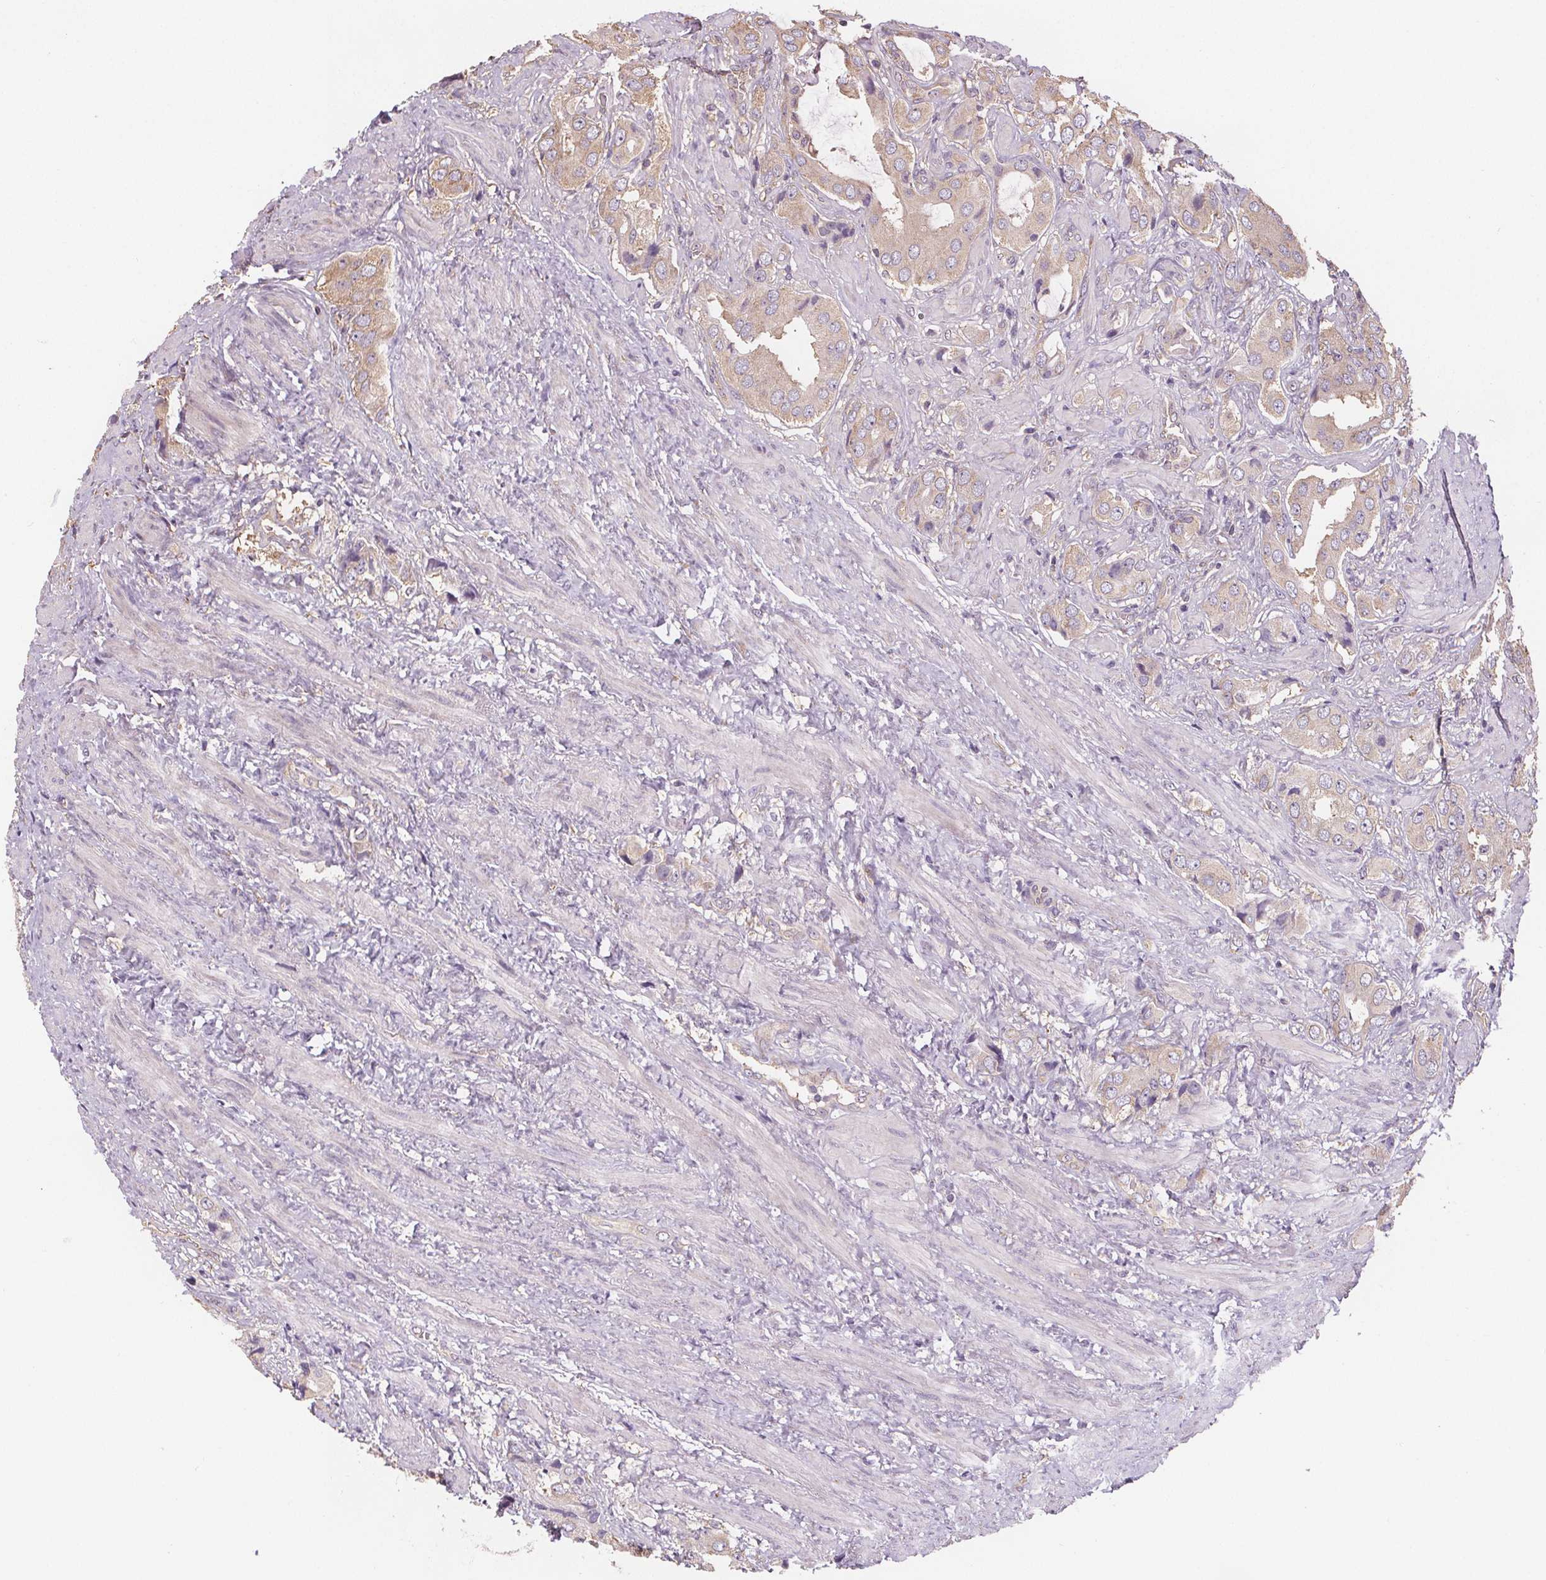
{"staining": {"intensity": "weak", "quantity": "<25%", "location": "cytoplasmic/membranous"}, "tissue": "prostate cancer", "cell_type": "Tumor cells", "image_type": "cancer", "snomed": [{"axis": "morphology", "description": "Adenocarcinoma, NOS"}, {"axis": "topography", "description": "Prostate"}], "caption": "Tumor cells show no significant protein staining in adenocarcinoma (prostate).", "gene": "TMEM80", "patient": {"sex": "male", "age": 63}}